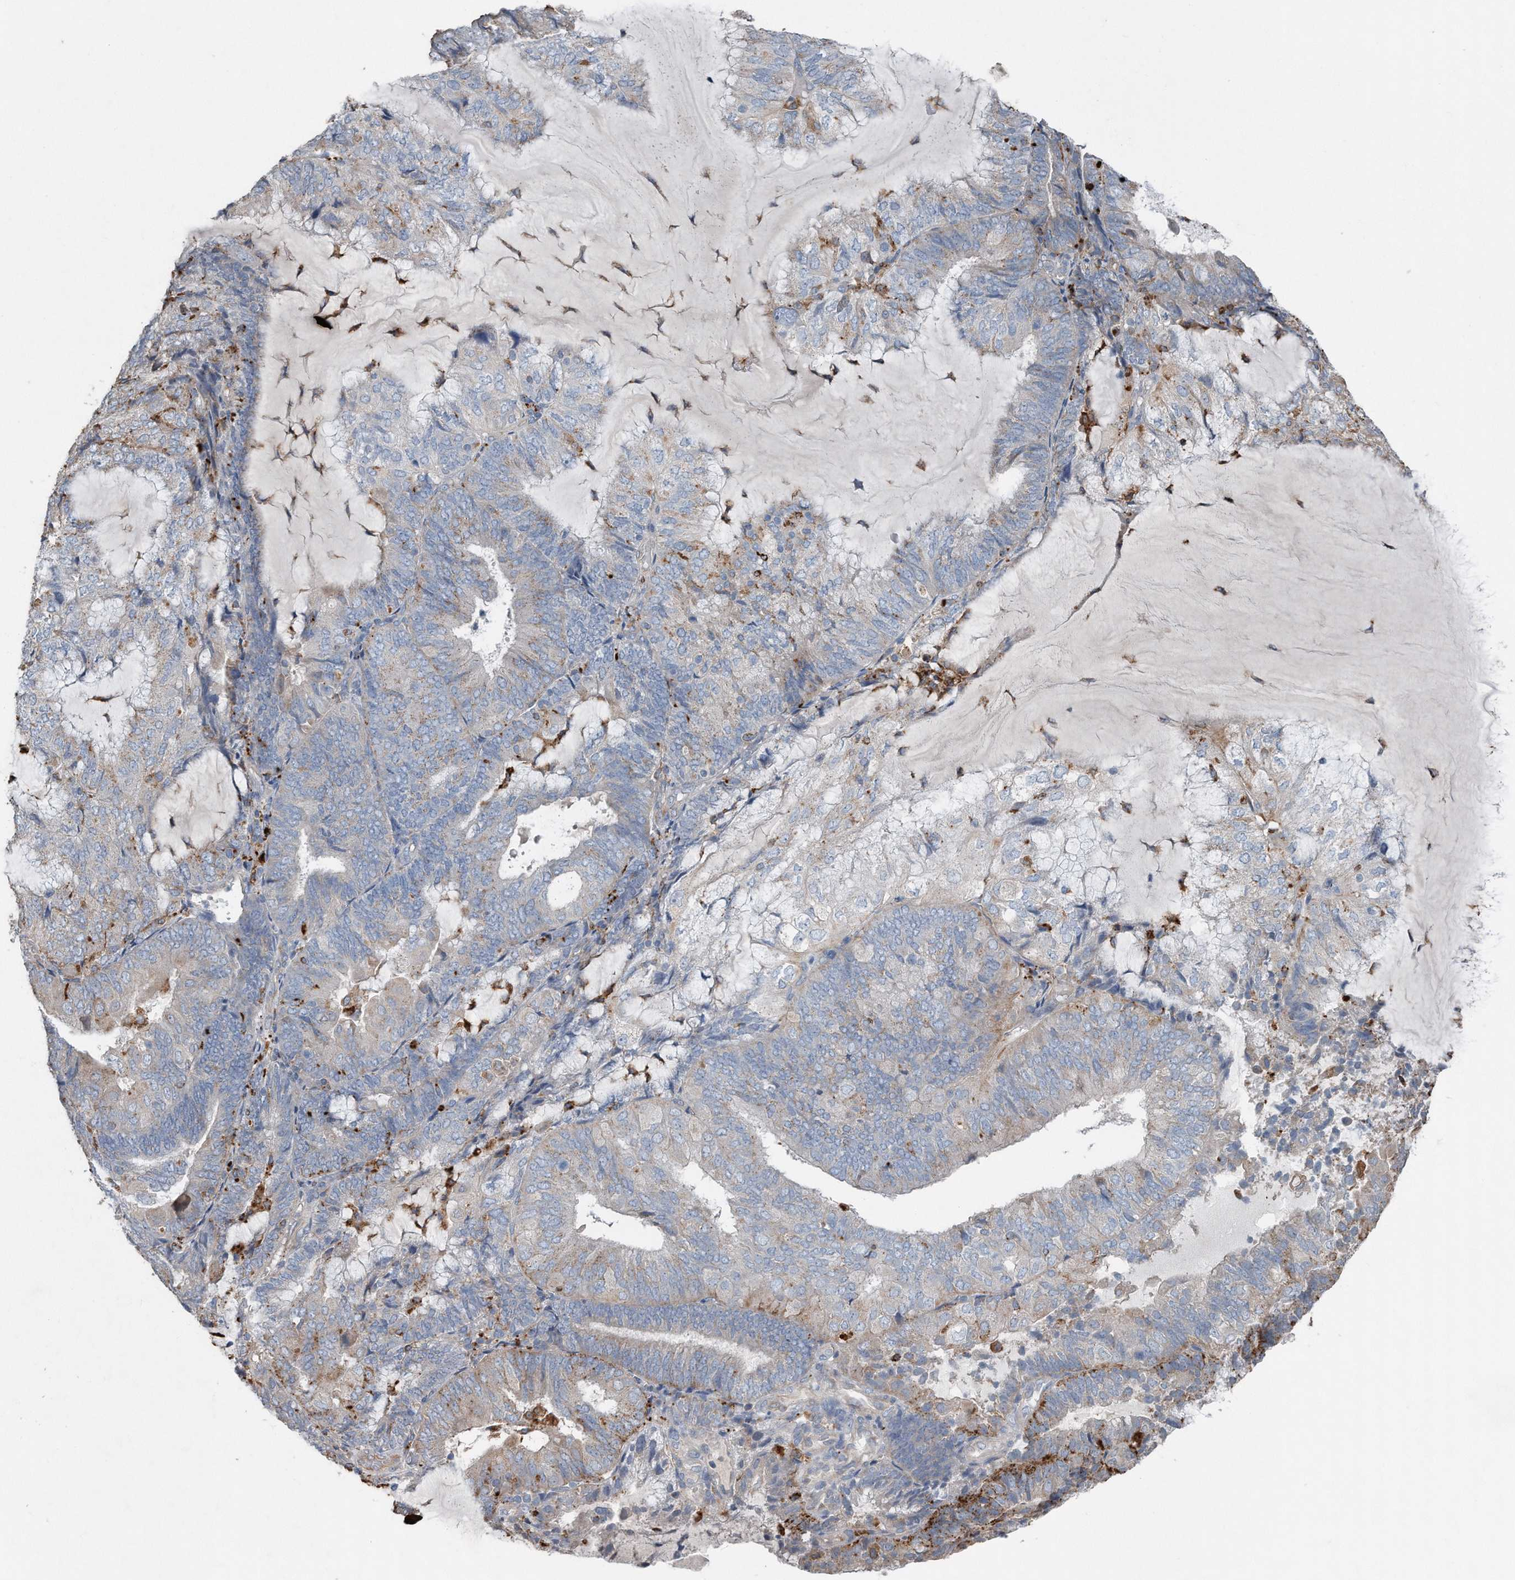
{"staining": {"intensity": "moderate", "quantity": "<25%", "location": "cytoplasmic/membranous"}, "tissue": "endometrial cancer", "cell_type": "Tumor cells", "image_type": "cancer", "snomed": [{"axis": "morphology", "description": "Adenocarcinoma, NOS"}, {"axis": "topography", "description": "Endometrium"}], "caption": "A low amount of moderate cytoplasmic/membranous positivity is present in approximately <25% of tumor cells in endometrial adenocarcinoma tissue. The protein is stained brown, and the nuclei are stained in blue (DAB (3,3'-diaminobenzidine) IHC with brightfield microscopy, high magnification).", "gene": "ZNF772", "patient": {"sex": "female", "age": 81}}